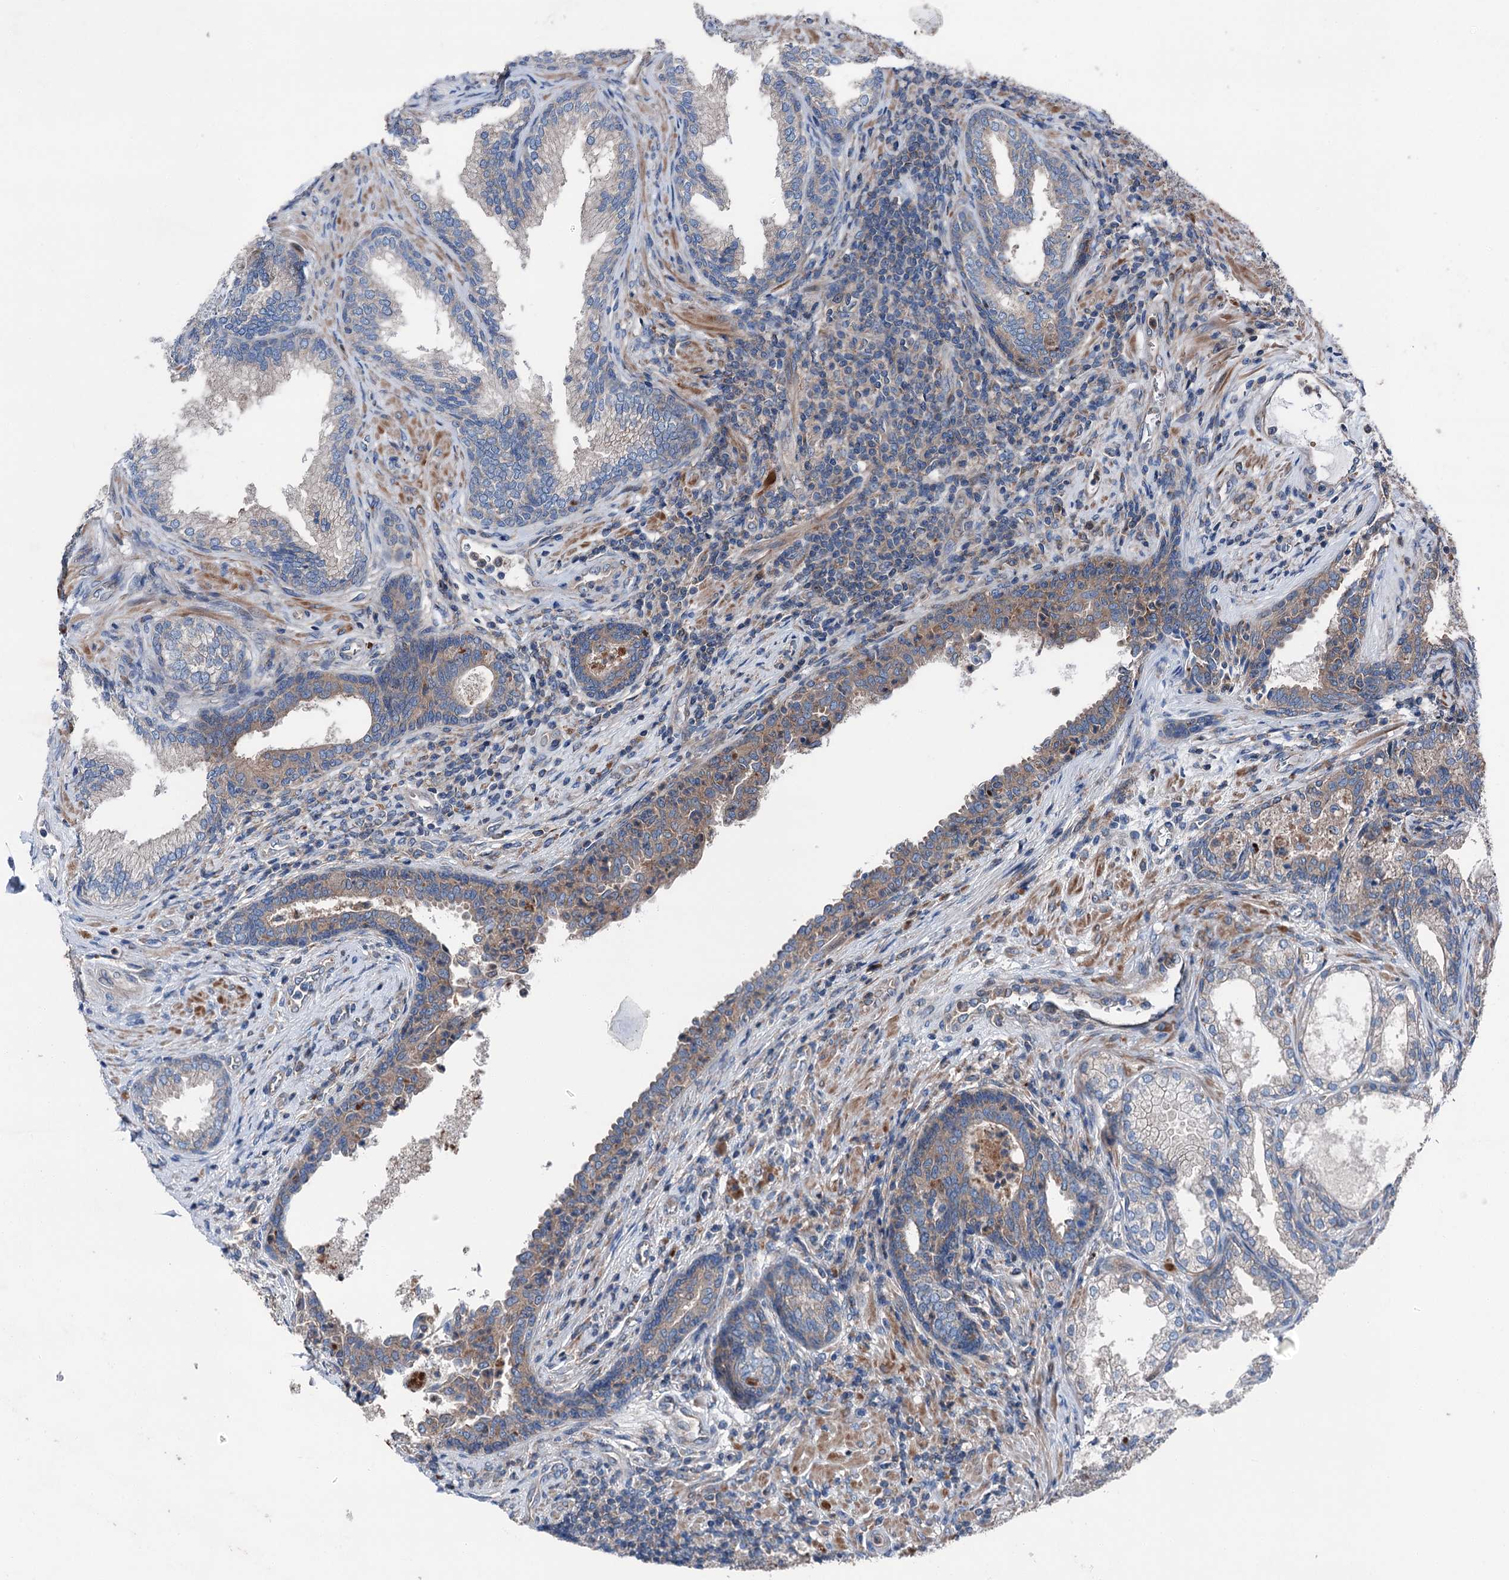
{"staining": {"intensity": "weak", "quantity": ">75%", "location": "cytoplasmic/membranous"}, "tissue": "prostate", "cell_type": "Glandular cells", "image_type": "normal", "snomed": [{"axis": "morphology", "description": "Normal tissue, NOS"}, {"axis": "topography", "description": "Prostate"}], "caption": "A low amount of weak cytoplasmic/membranous positivity is appreciated in about >75% of glandular cells in unremarkable prostate.", "gene": "RUFY1", "patient": {"sex": "male", "age": 76}}